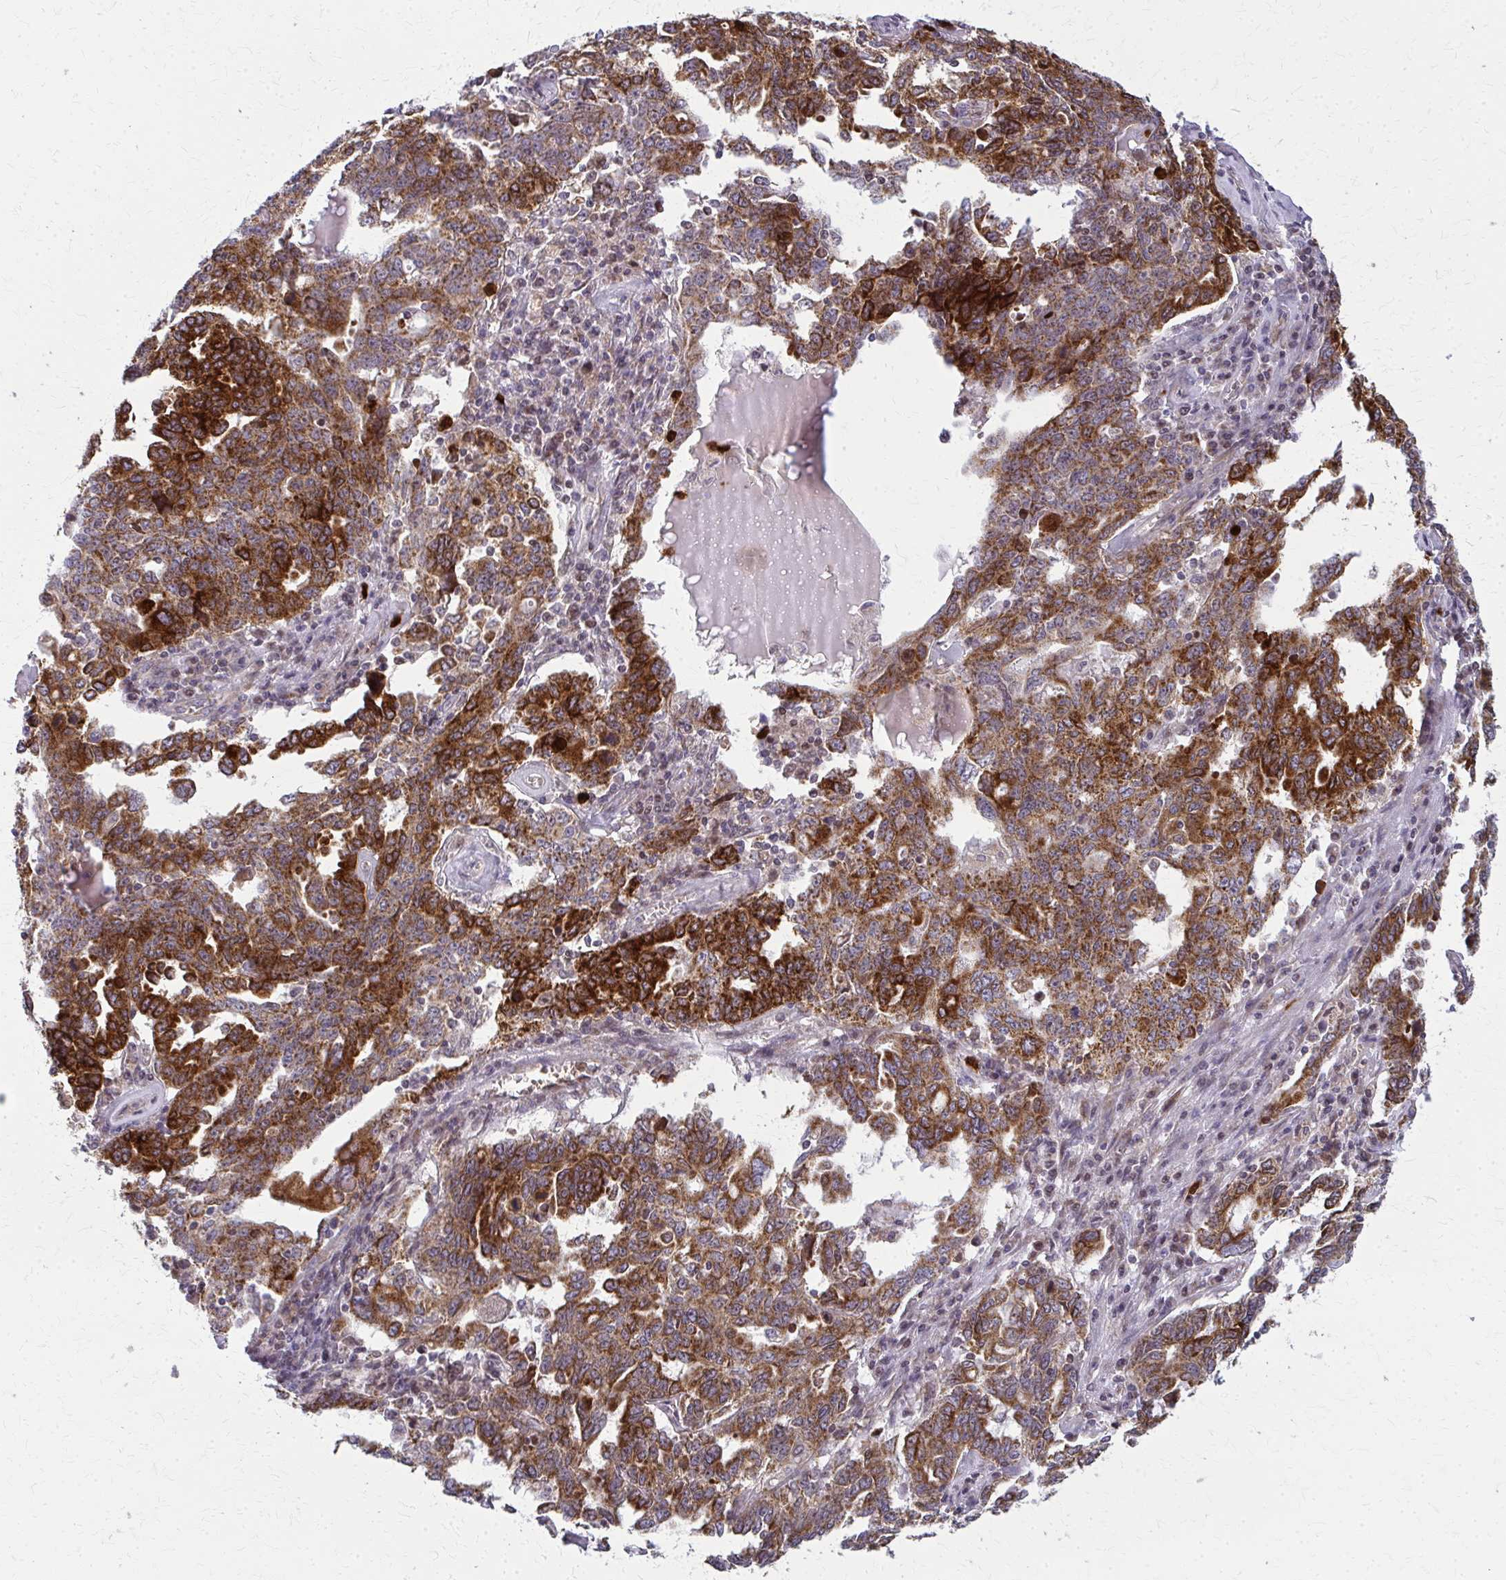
{"staining": {"intensity": "strong", "quantity": ">75%", "location": "cytoplasmic/membranous"}, "tissue": "ovarian cancer", "cell_type": "Tumor cells", "image_type": "cancer", "snomed": [{"axis": "morphology", "description": "Carcinoma, endometroid"}, {"axis": "topography", "description": "Ovary"}], "caption": "A histopathology image of human ovarian cancer (endometroid carcinoma) stained for a protein displays strong cytoplasmic/membranous brown staining in tumor cells. Immunohistochemistry (ihc) stains the protein of interest in brown and the nuclei are stained blue.", "gene": "MCCC1", "patient": {"sex": "female", "age": 62}}